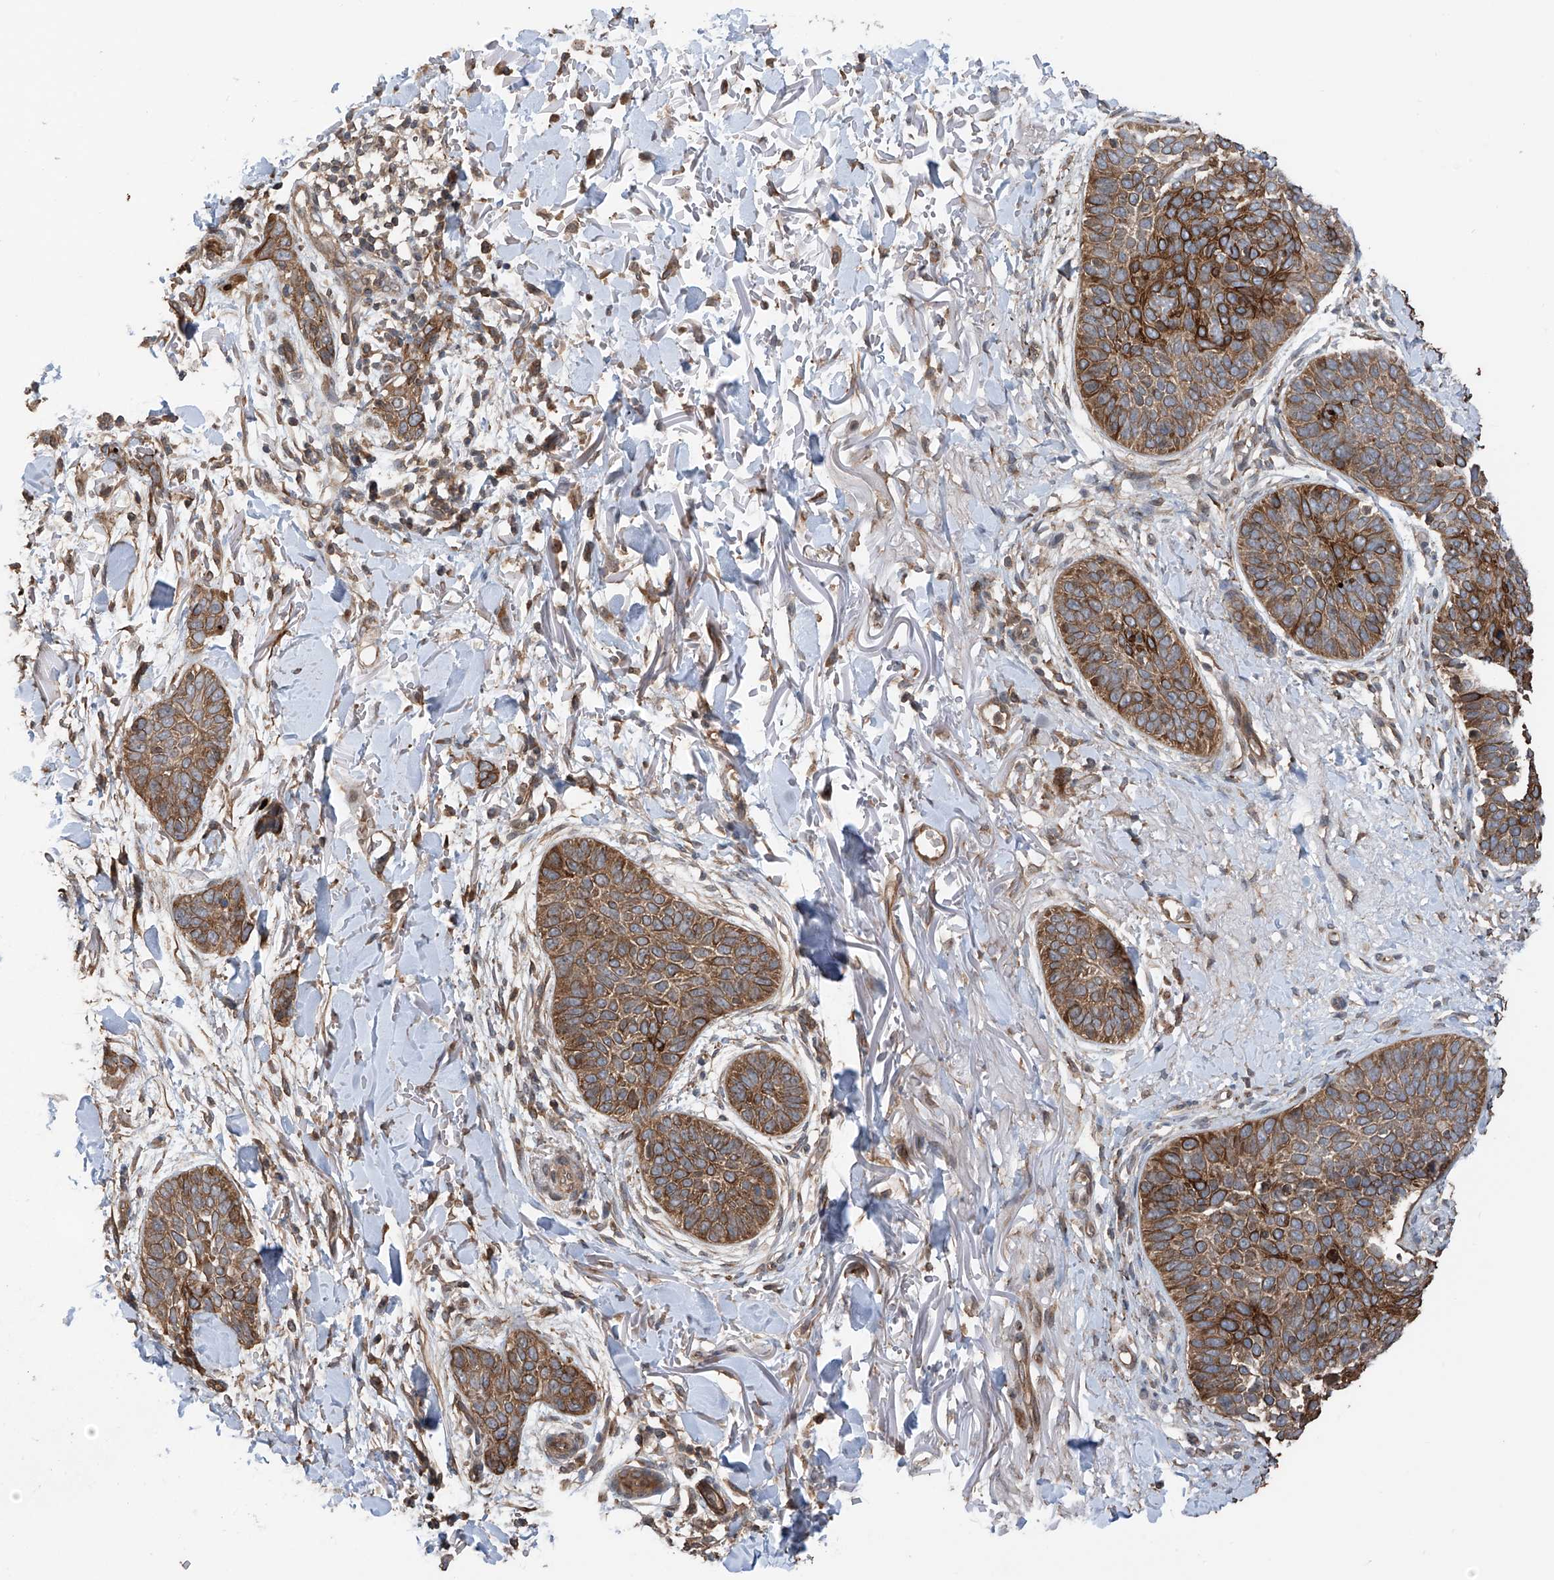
{"staining": {"intensity": "strong", "quantity": ">75%", "location": "cytoplasmic/membranous"}, "tissue": "skin cancer", "cell_type": "Tumor cells", "image_type": "cancer", "snomed": [{"axis": "morphology", "description": "Basal cell carcinoma"}, {"axis": "topography", "description": "Skin"}], "caption": "IHC staining of skin cancer (basal cell carcinoma), which demonstrates high levels of strong cytoplasmic/membranous staining in about >75% of tumor cells indicating strong cytoplasmic/membranous protein staining. The staining was performed using DAB (brown) for protein detection and nuclei were counterstained in hematoxylin (blue).", "gene": "RPAIN", "patient": {"sex": "male", "age": 85}}